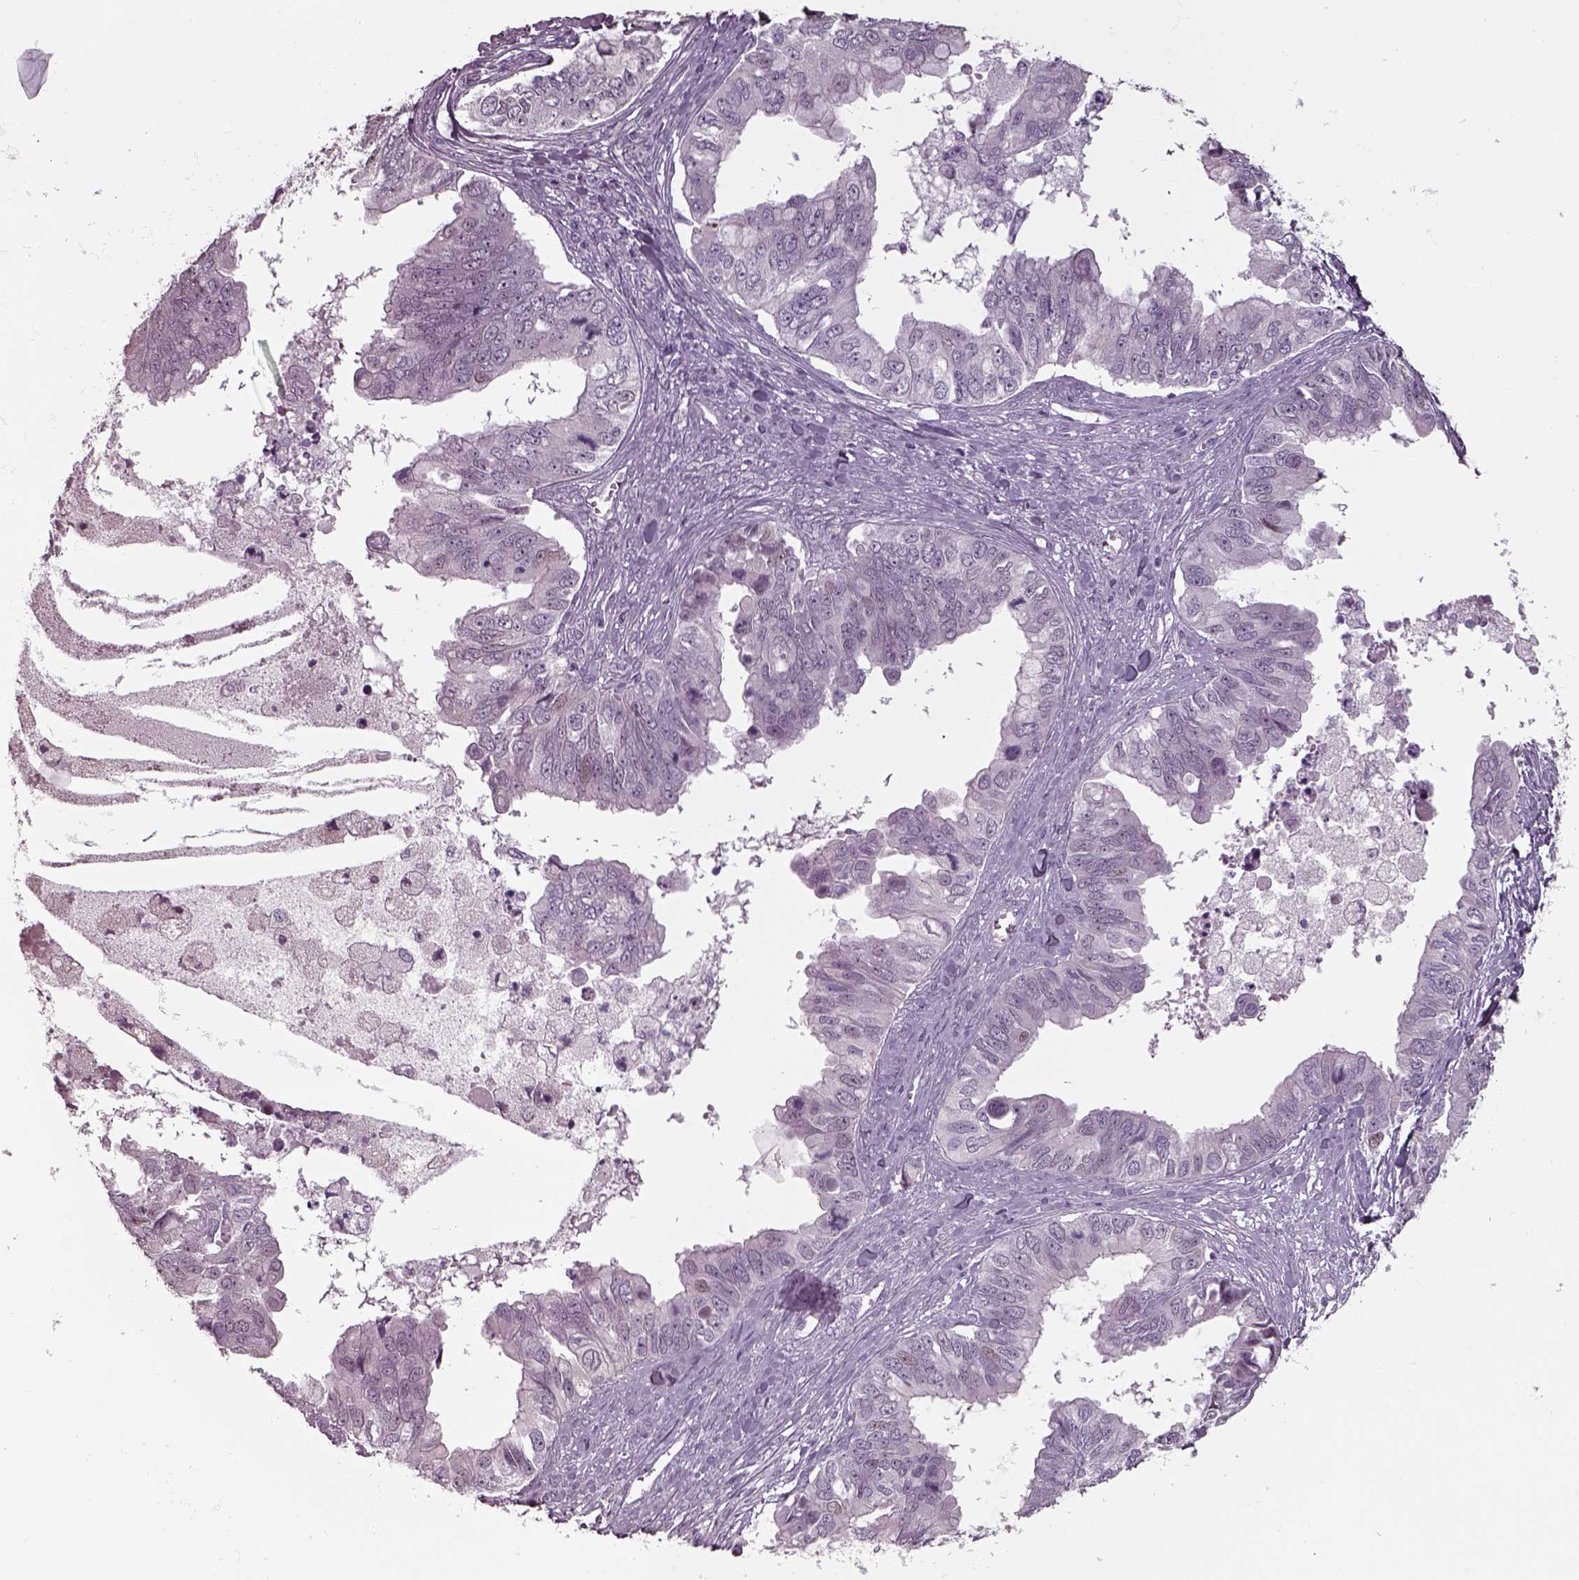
{"staining": {"intensity": "negative", "quantity": "none", "location": "none"}, "tissue": "ovarian cancer", "cell_type": "Tumor cells", "image_type": "cancer", "snomed": [{"axis": "morphology", "description": "Cystadenocarcinoma, mucinous, NOS"}, {"axis": "topography", "description": "Ovary"}], "caption": "Ovarian cancer (mucinous cystadenocarcinoma) was stained to show a protein in brown. There is no significant staining in tumor cells.", "gene": "SEPTIN14", "patient": {"sex": "female", "age": 76}}